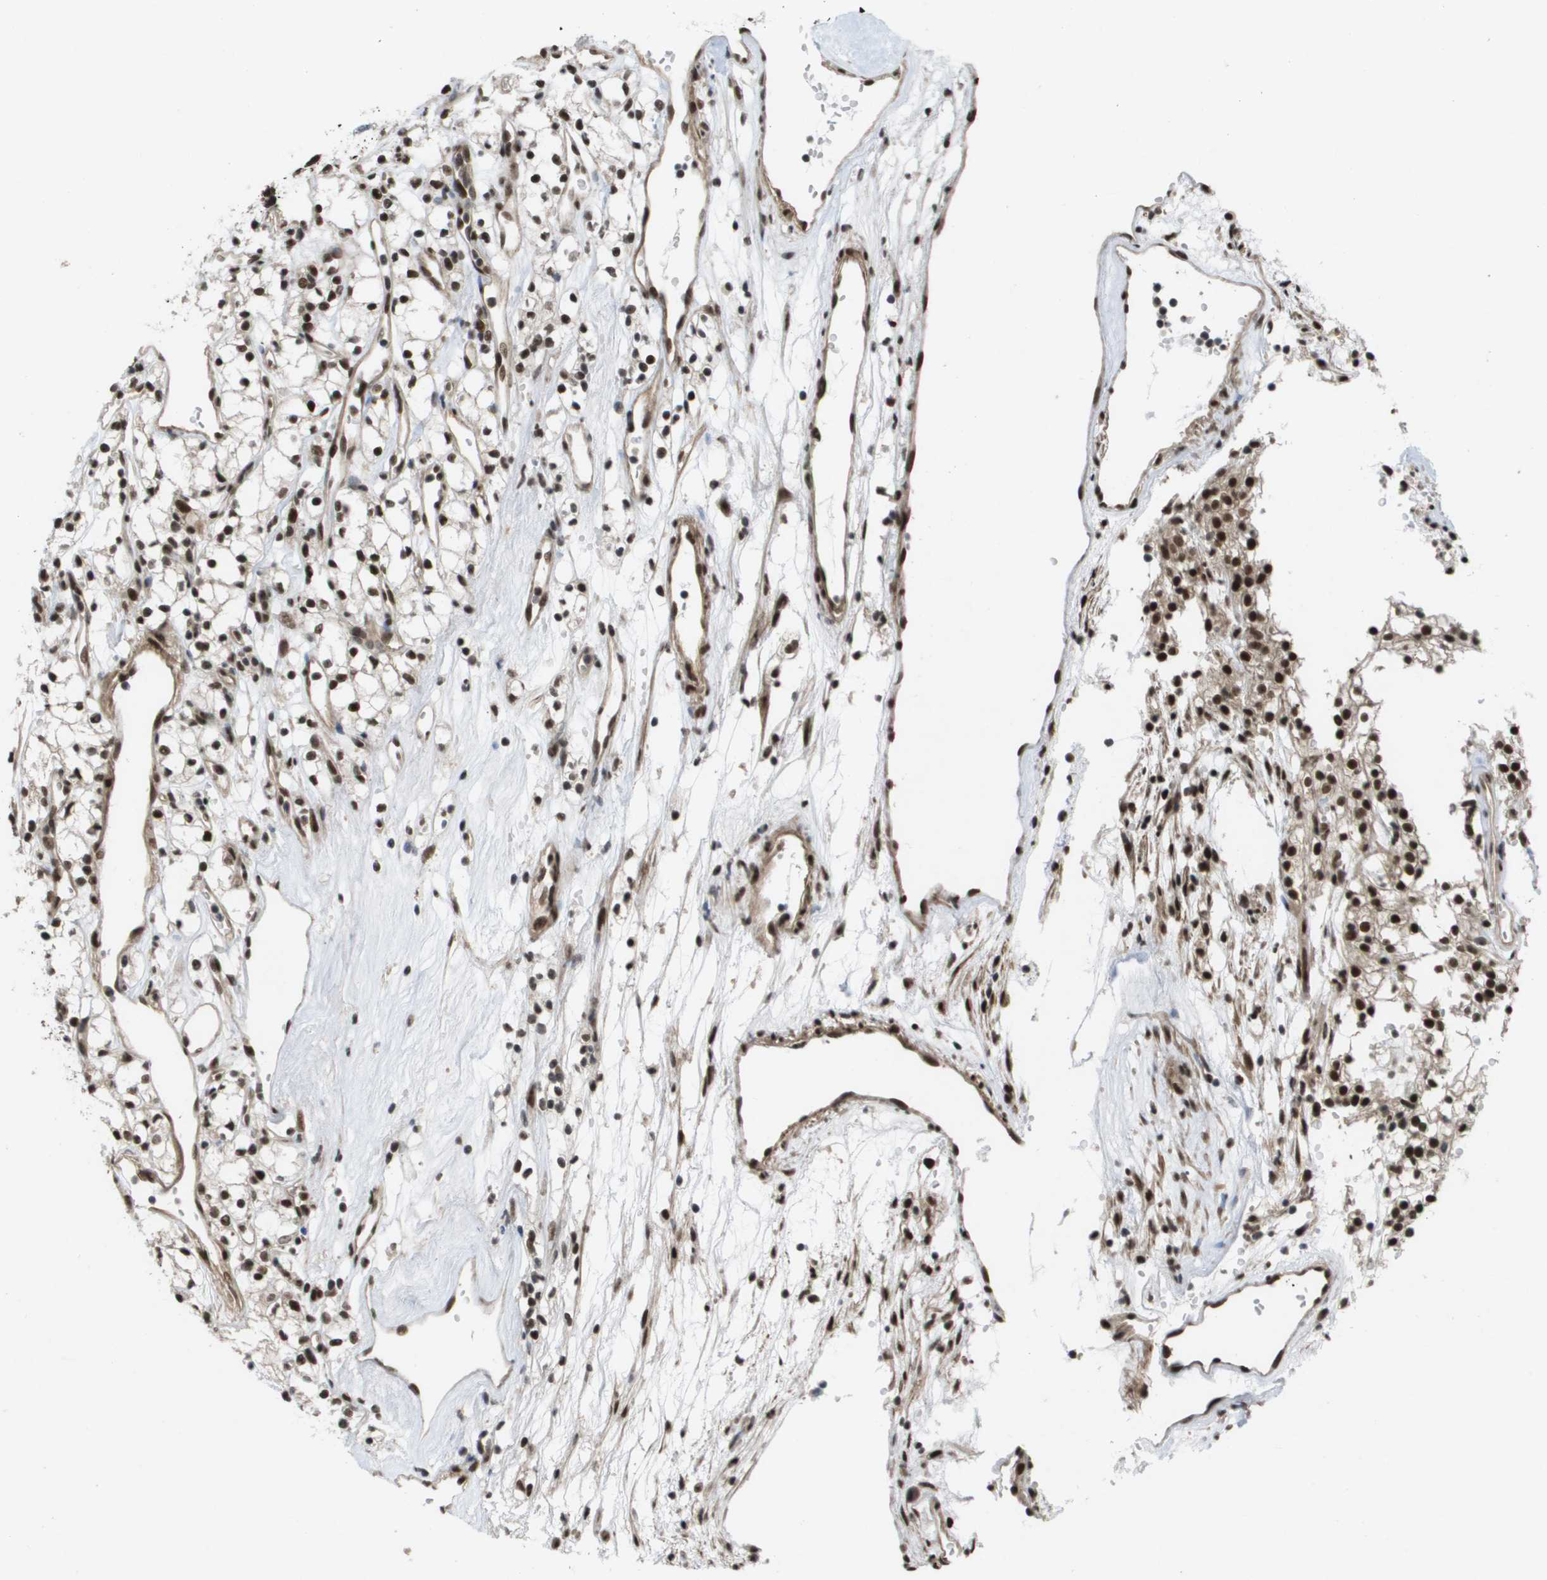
{"staining": {"intensity": "strong", "quantity": ">75%", "location": "nuclear"}, "tissue": "renal cancer", "cell_type": "Tumor cells", "image_type": "cancer", "snomed": [{"axis": "morphology", "description": "Adenocarcinoma, NOS"}, {"axis": "topography", "description": "Kidney"}], "caption": "Renal adenocarcinoma stained for a protein exhibits strong nuclear positivity in tumor cells.", "gene": "CDT1", "patient": {"sex": "male", "age": 59}}